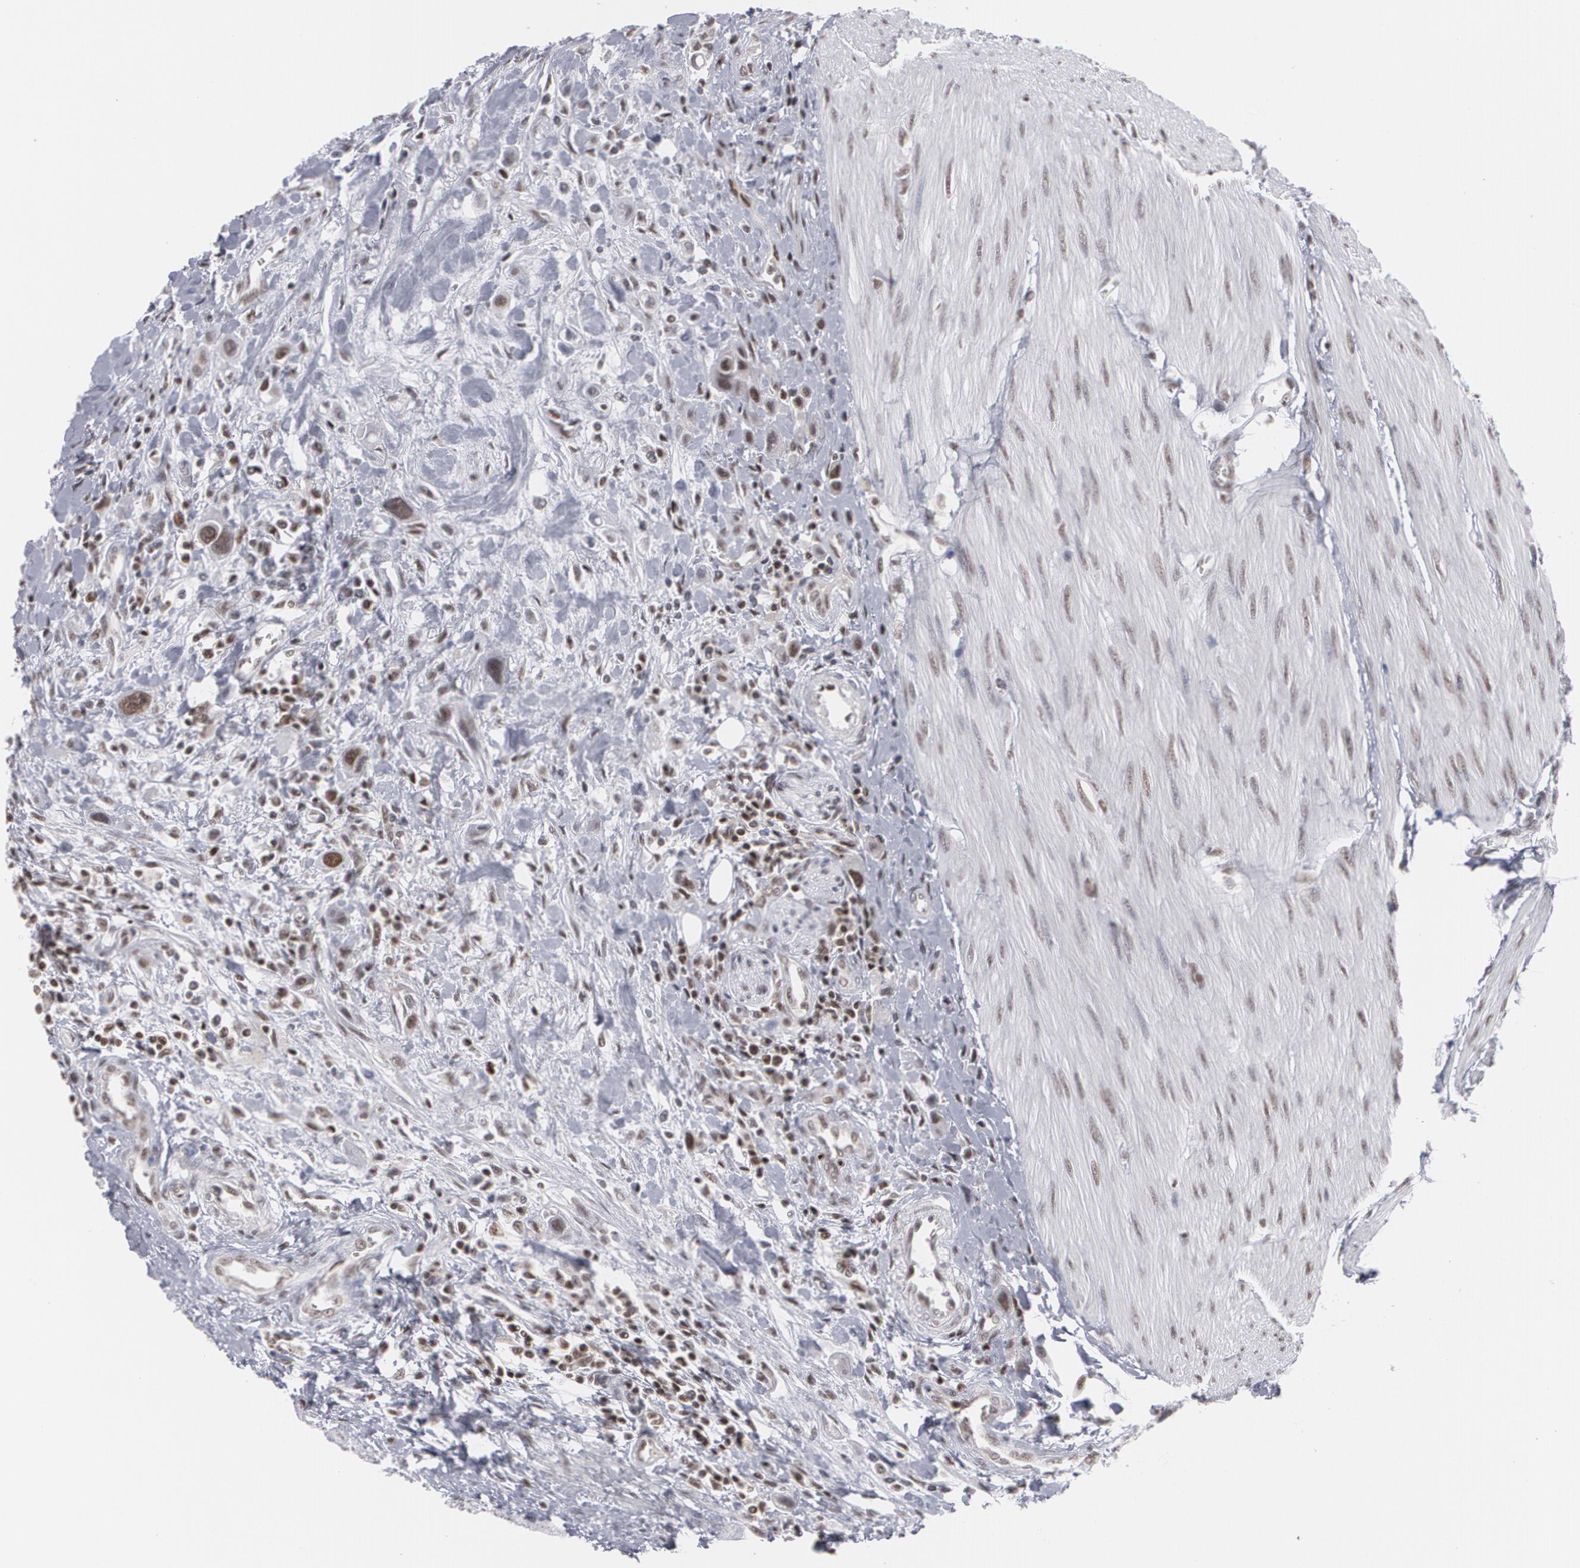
{"staining": {"intensity": "weak", "quantity": "25%-75%", "location": "nuclear"}, "tissue": "urothelial cancer", "cell_type": "Tumor cells", "image_type": "cancer", "snomed": [{"axis": "morphology", "description": "Urothelial carcinoma, High grade"}, {"axis": "topography", "description": "Urinary bladder"}], "caption": "A brown stain shows weak nuclear positivity of a protein in human urothelial cancer tumor cells.", "gene": "MCL1", "patient": {"sex": "male", "age": 50}}